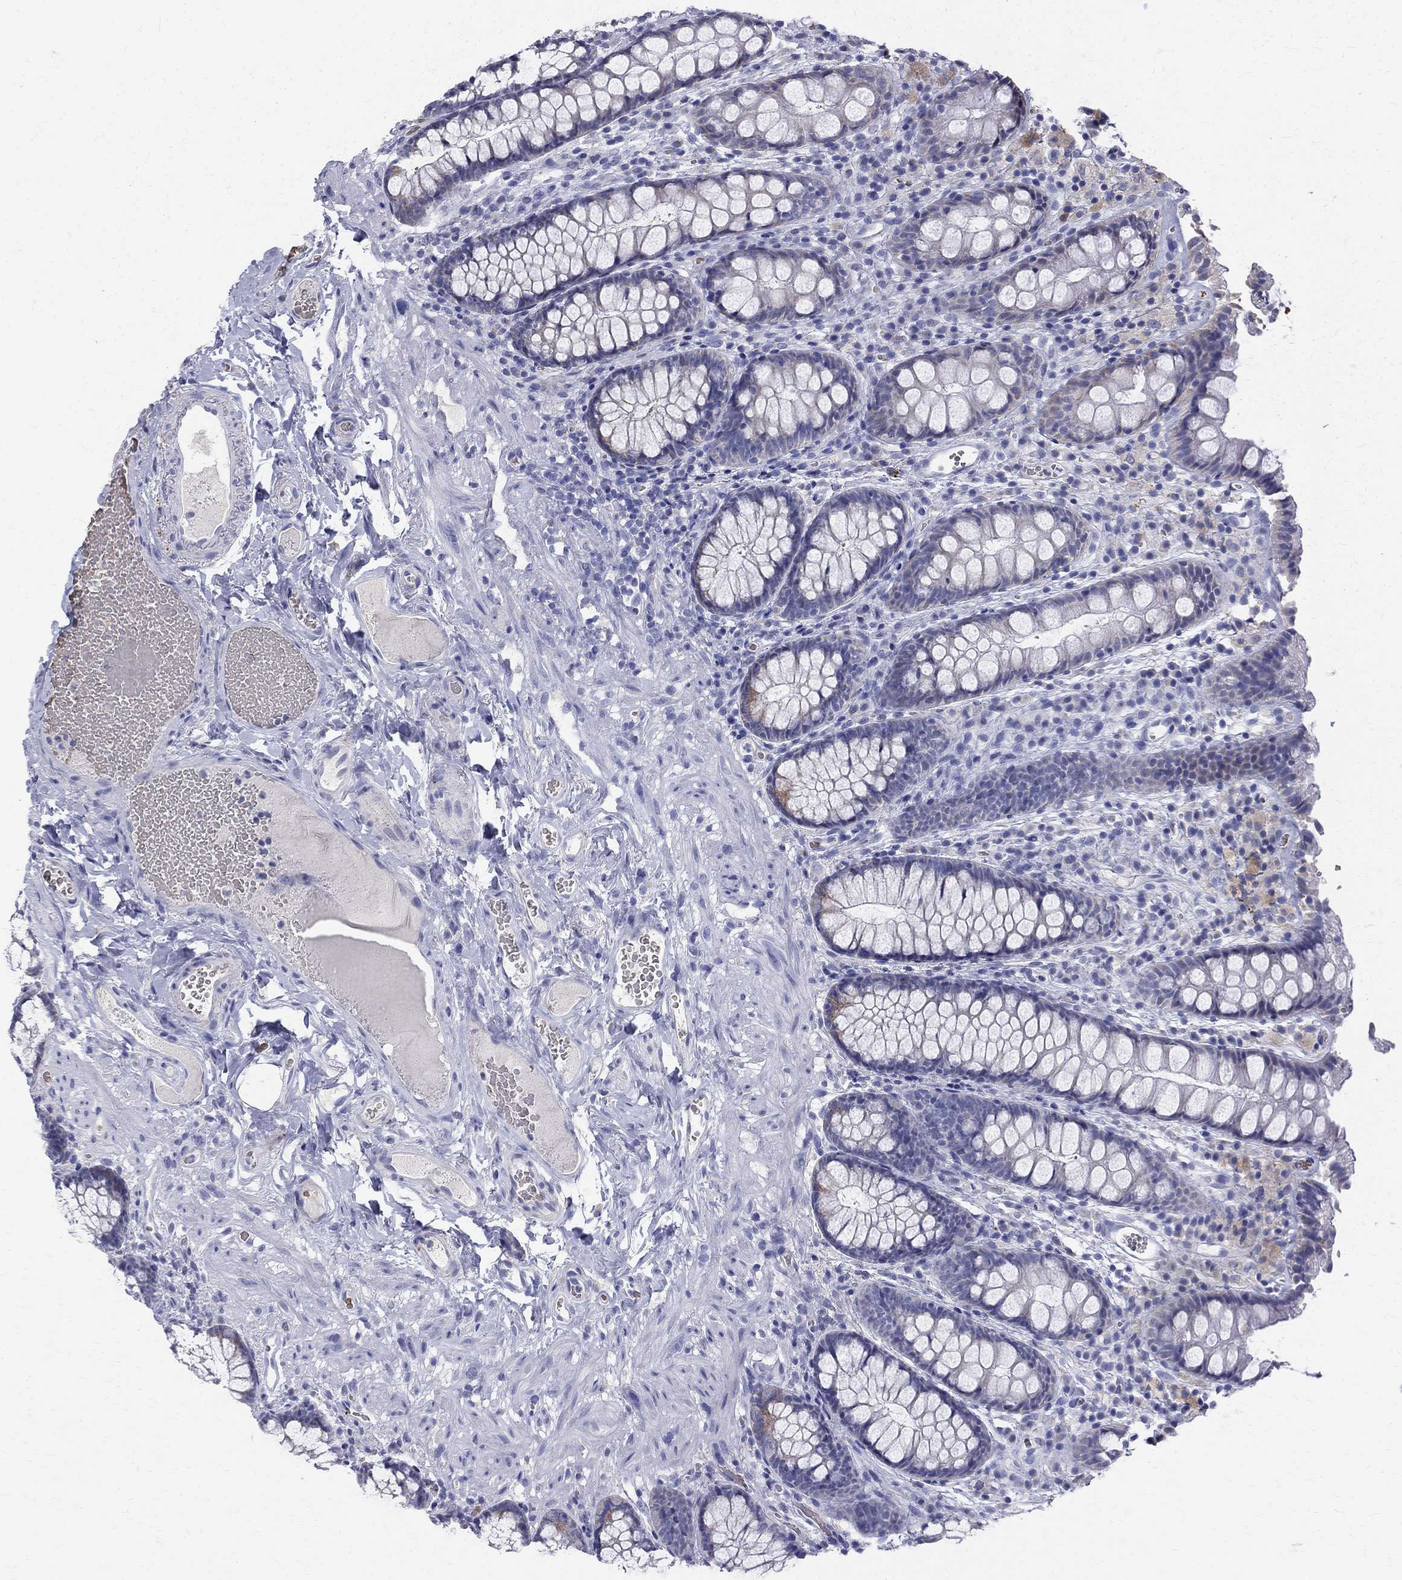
{"staining": {"intensity": "negative", "quantity": "none", "location": "none"}, "tissue": "colon", "cell_type": "Endothelial cells", "image_type": "normal", "snomed": [{"axis": "morphology", "description": "Normal tissue, NOS"}, {"axis": "topography", "description": "Colon"}], "caption": "High power microscopy photomicrograph of an immunohistochemistry (IHC) image of benign colon, revealing no significant staining in endothelial cells.", "gene": "AGER", "patient": {"sex": "female", "age": 86}}